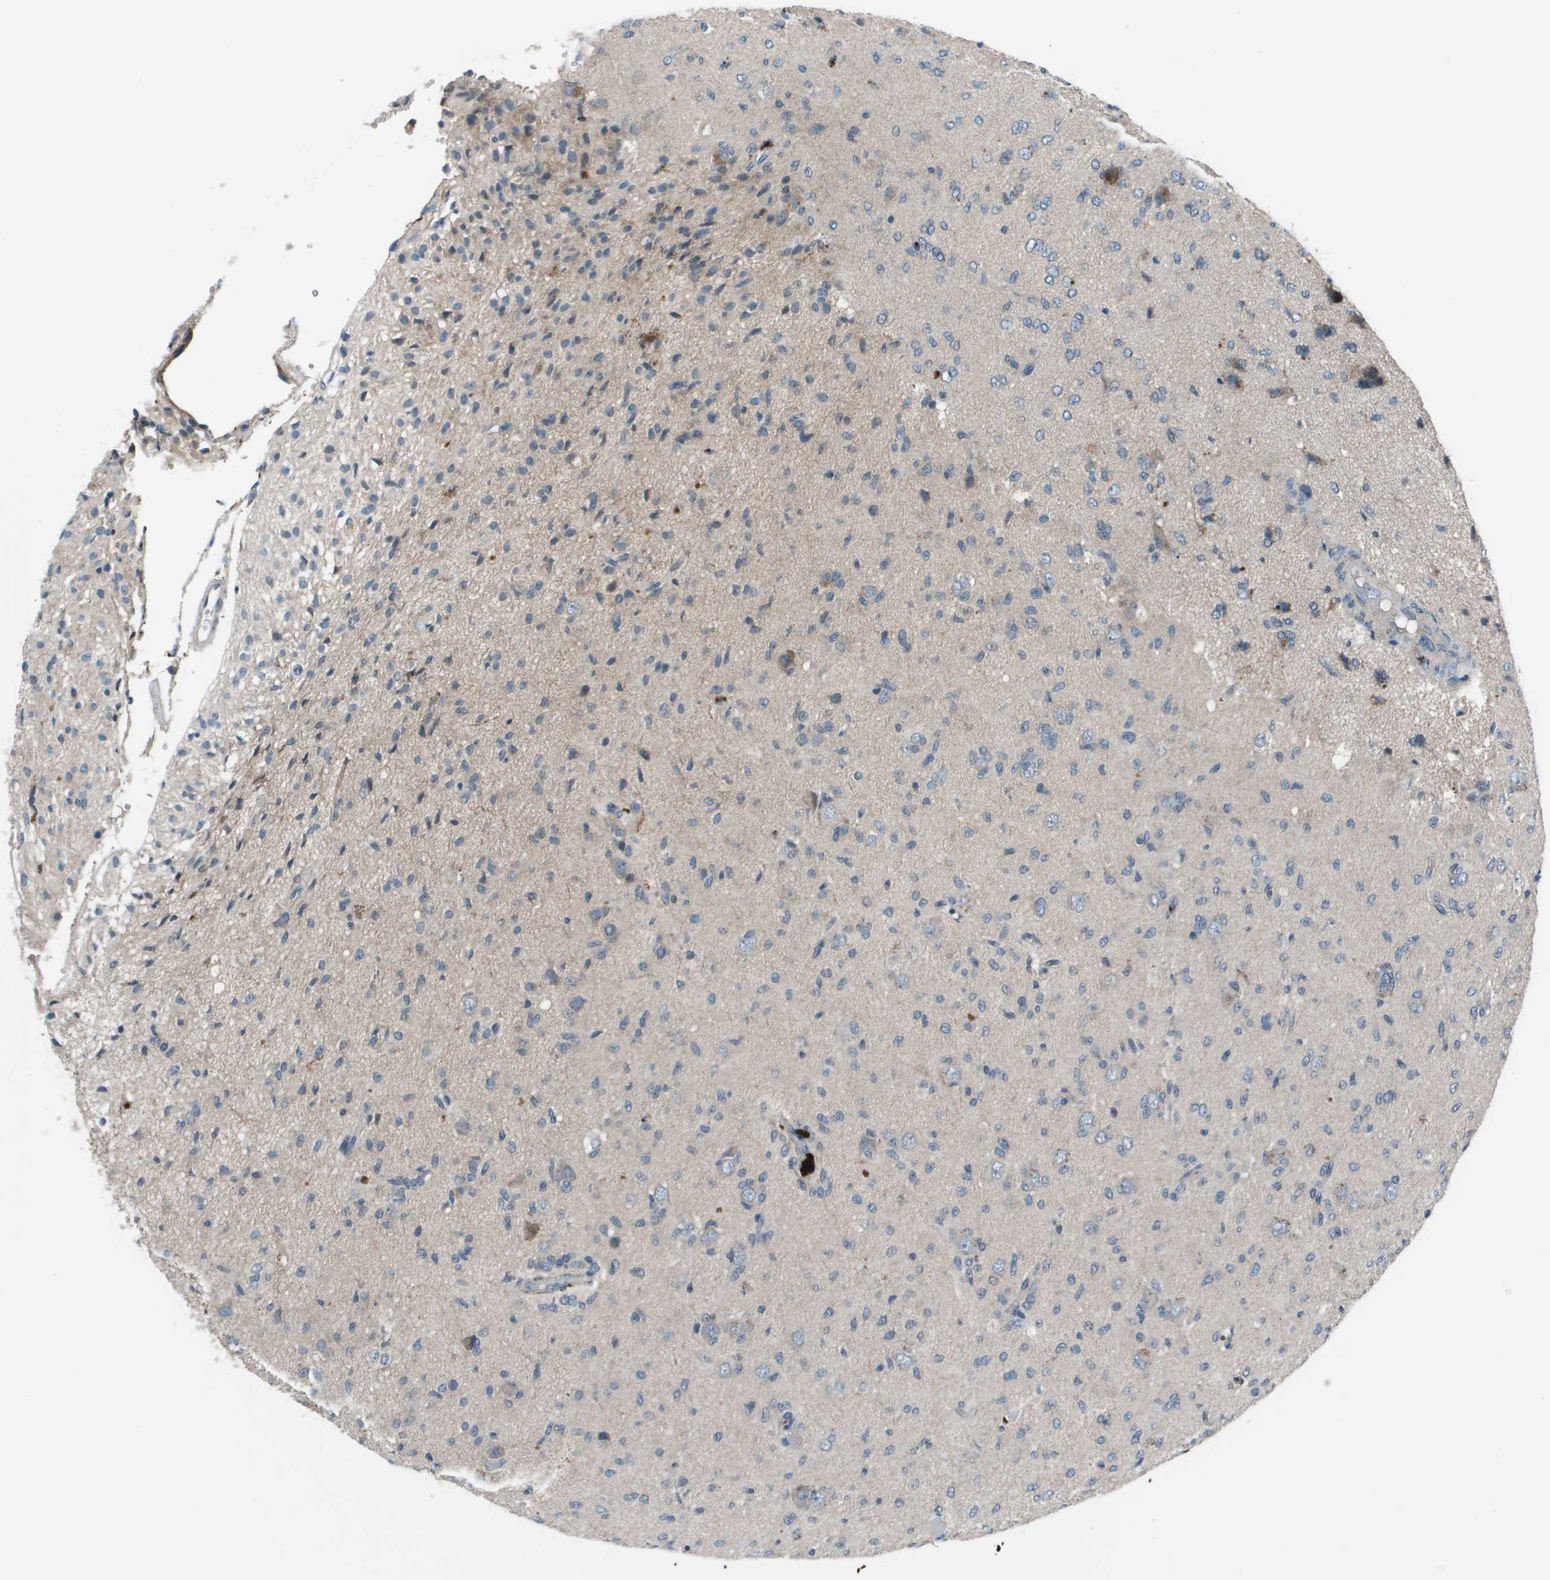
{"staining": {"intensity": "negative", "quantity": "none", "location": "none"}, "tissue": "glioma", "cell_type": "Tumor cells", "image_type": "cancer", "snomed": [{"axis": "morphology", "description": "Glioma, malignant, High grade"}, {"axis": "topography", "description": "Brain"}], "caption": "Micrograph shows no protein expression in tumor cells of glioma tissue.", "gene": "PCOLCE", "patient": {"sex": "female", "age": 59}}